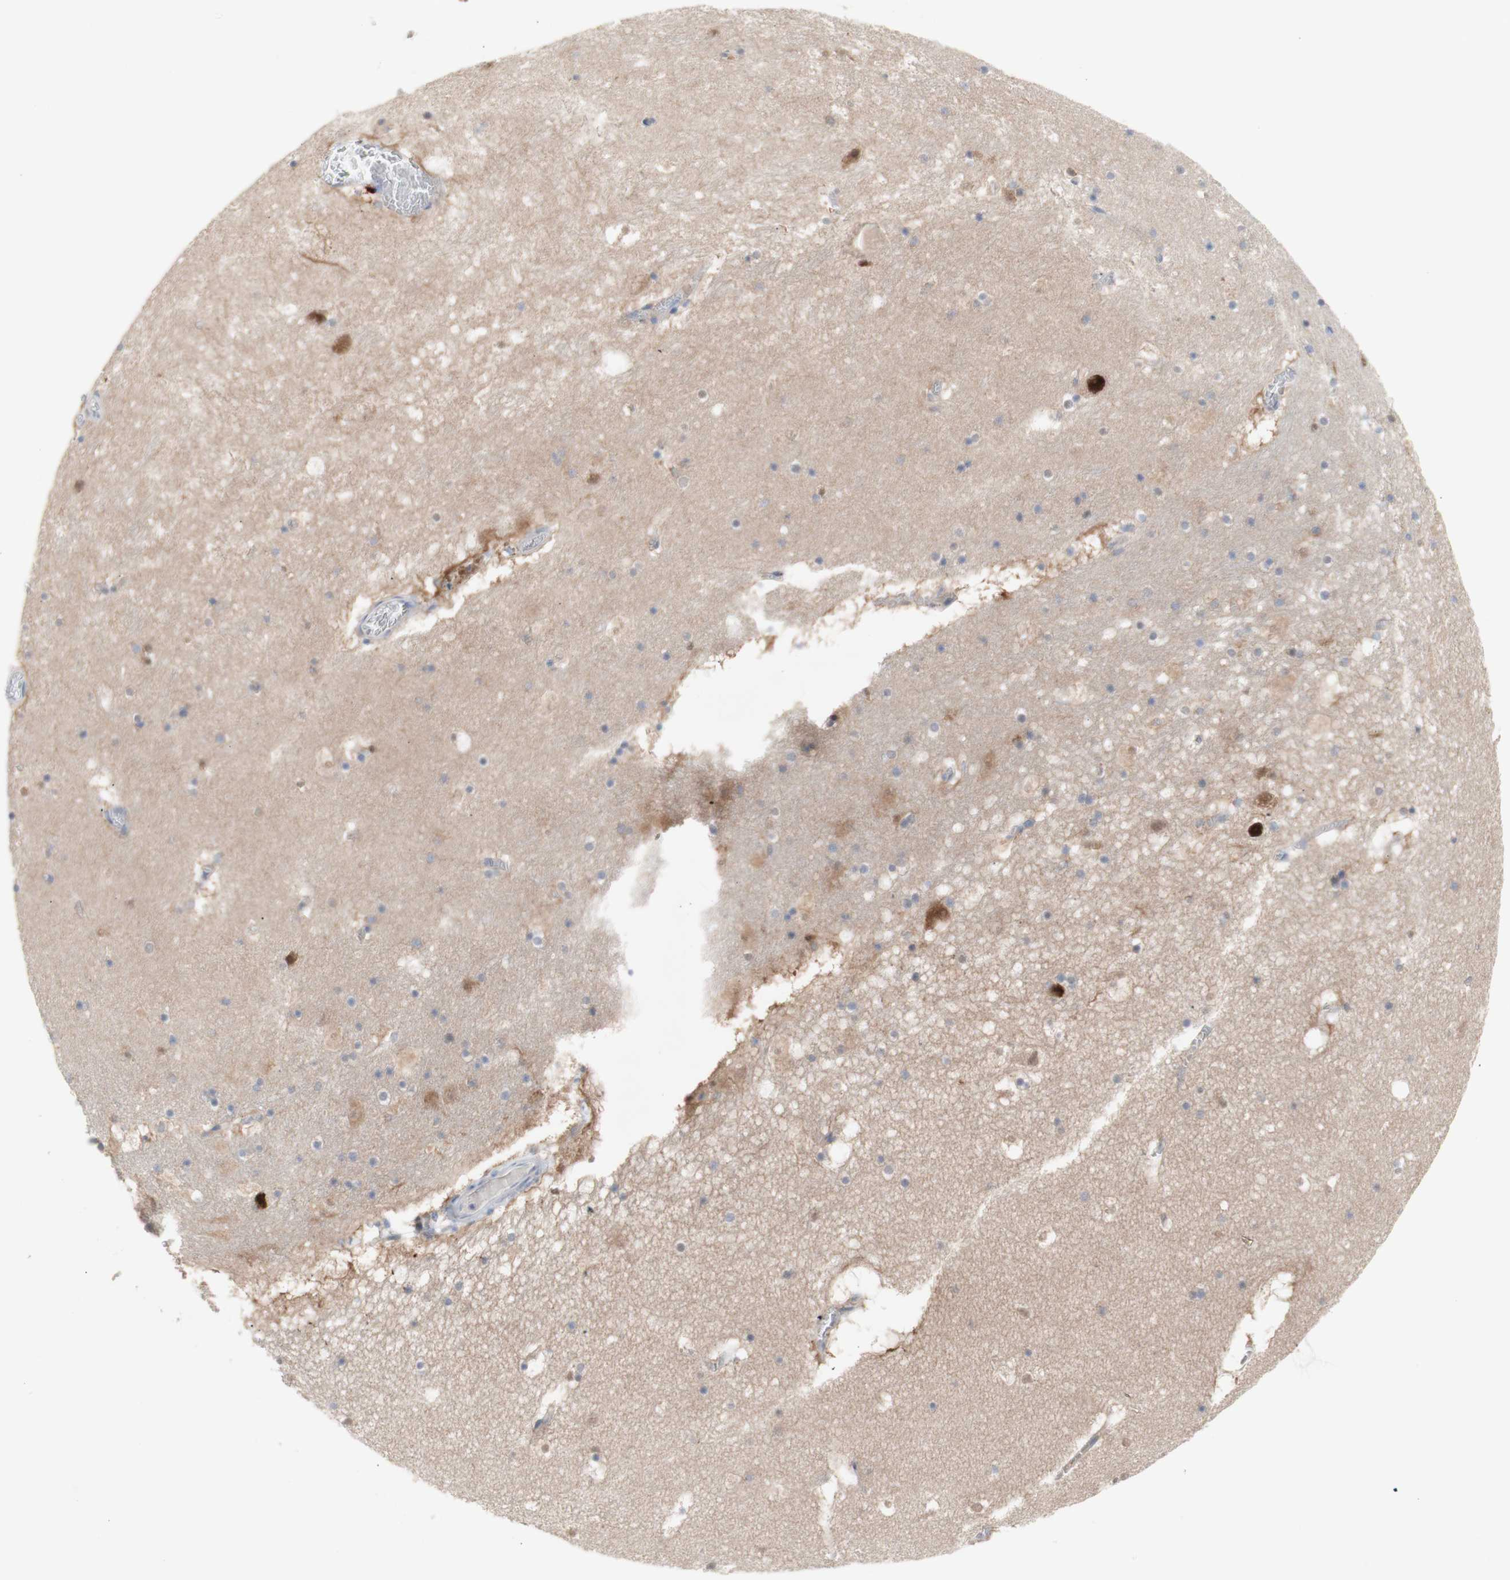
{"staining": {"intensity": "weak", "quantity": "<25%", "location": "cytoplasmic/membranous"}, "tissue": "hippocampus", "cell_type": "Glial cells", "image_type": "normal", "snomed": [{"axis": "morphology", "description": "Normal tissue, NOS"}, {"axis": "topography", "description": "Hippocampus"}], "caption": "This is a image of immunohistochemistry staining of unremarkable hippocampus, which shows no staining in glial cells. (Immunohistochemistry, brightfield microscopy, high magnification).", "gene": "PRMT5", "patient": {"sex": "male", "age": 45}}